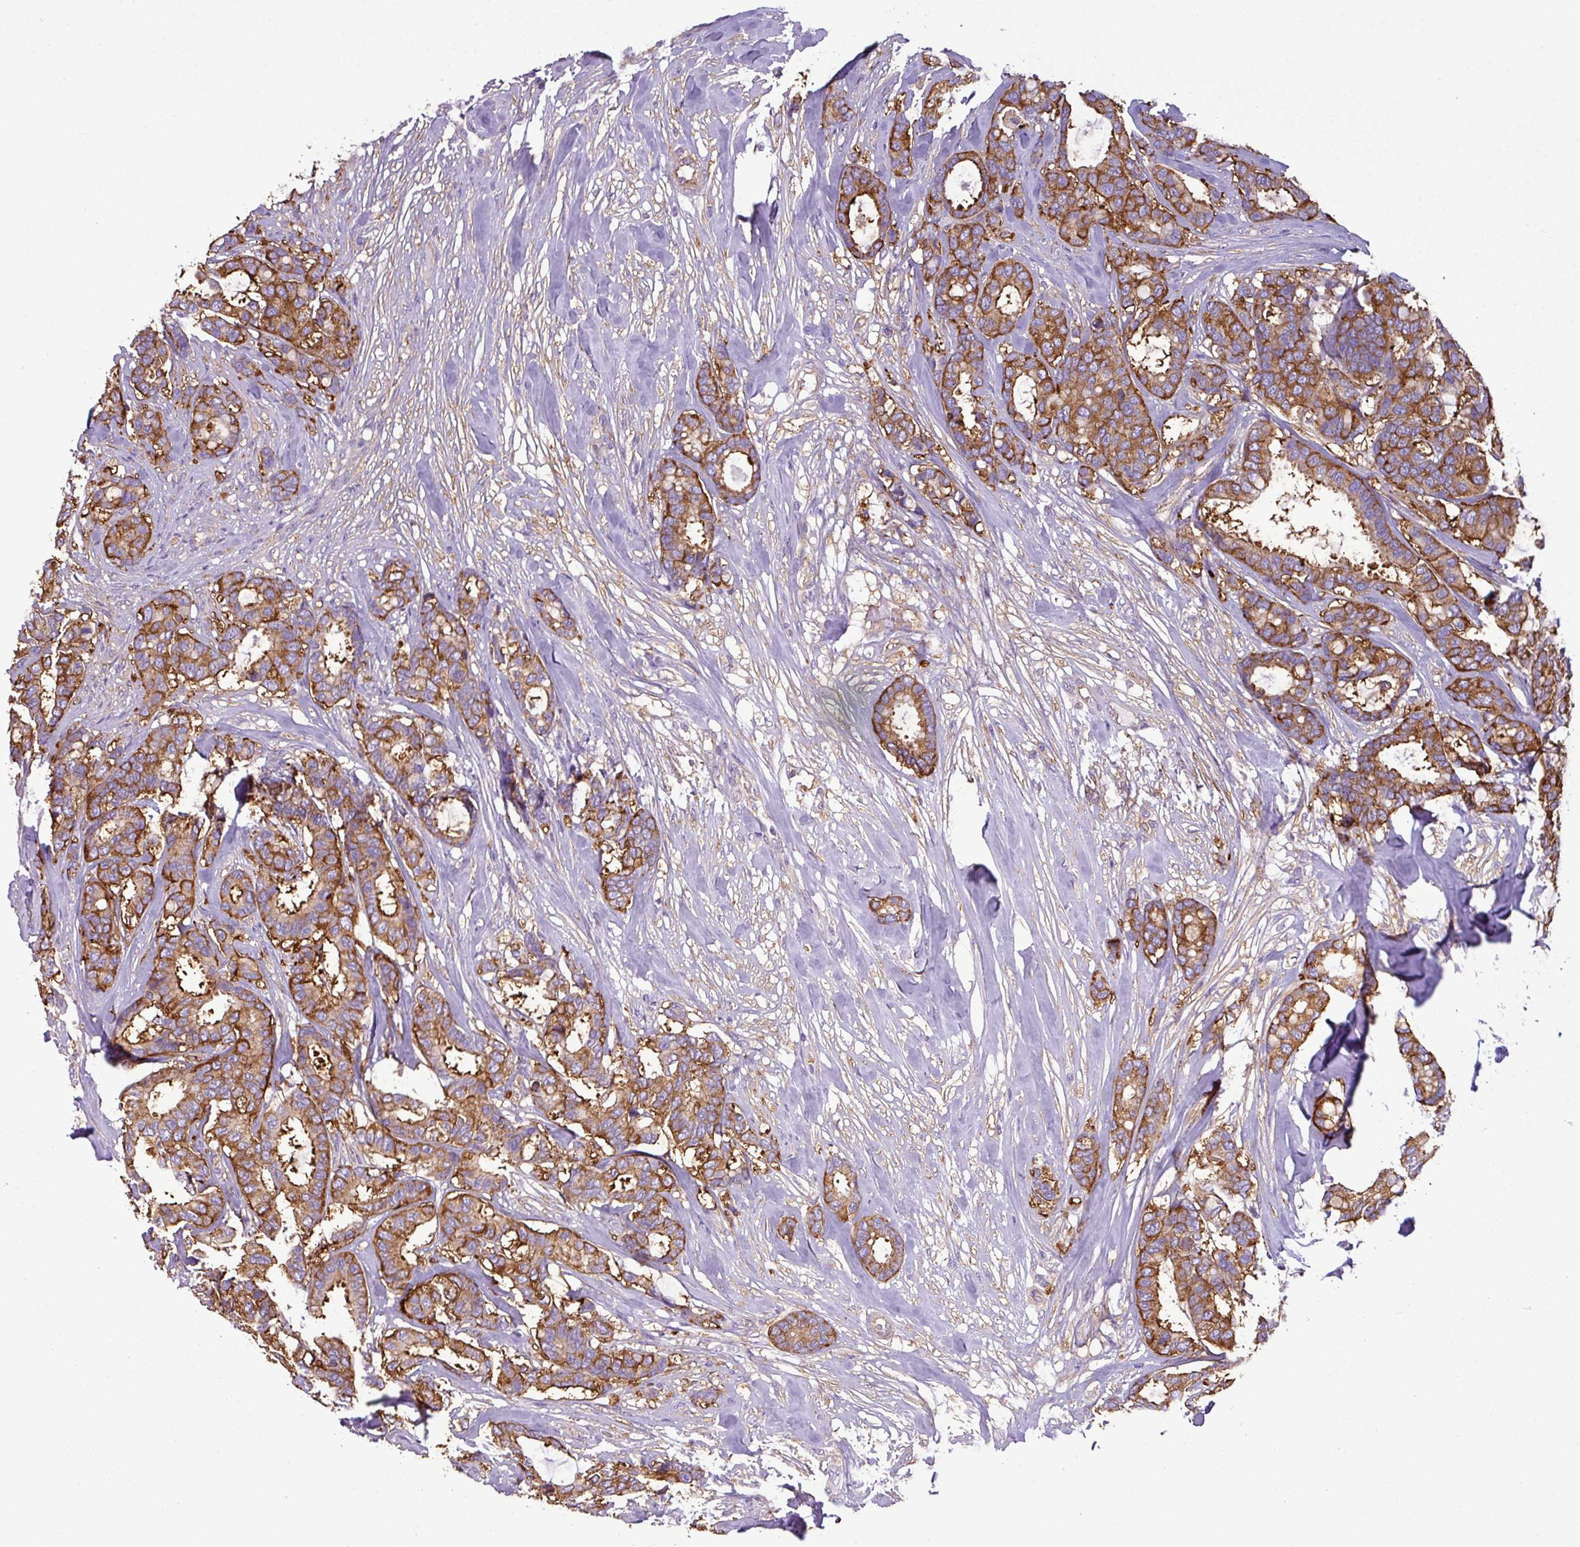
{"staining": {"intensity": "moderate", "quantity": ">75%", "location": "cytoplasmic/membranous"}, "tissue": "breast cancer", "cell_type": "Tumor cells", "image_type": "cancer", "snomed": [{"axis": "morphology", "description": "Duct carcinoma"}, {"axis": "topography", "description": "Breast"}], "caption": "Tumor cells exhibit moderate cytoplasmic/membranous expression in about >75% of cells in invasive ductal carcinoma (breast).", "gene": "XNDC1N", "patient": {"sex": "female", "age": 87}}